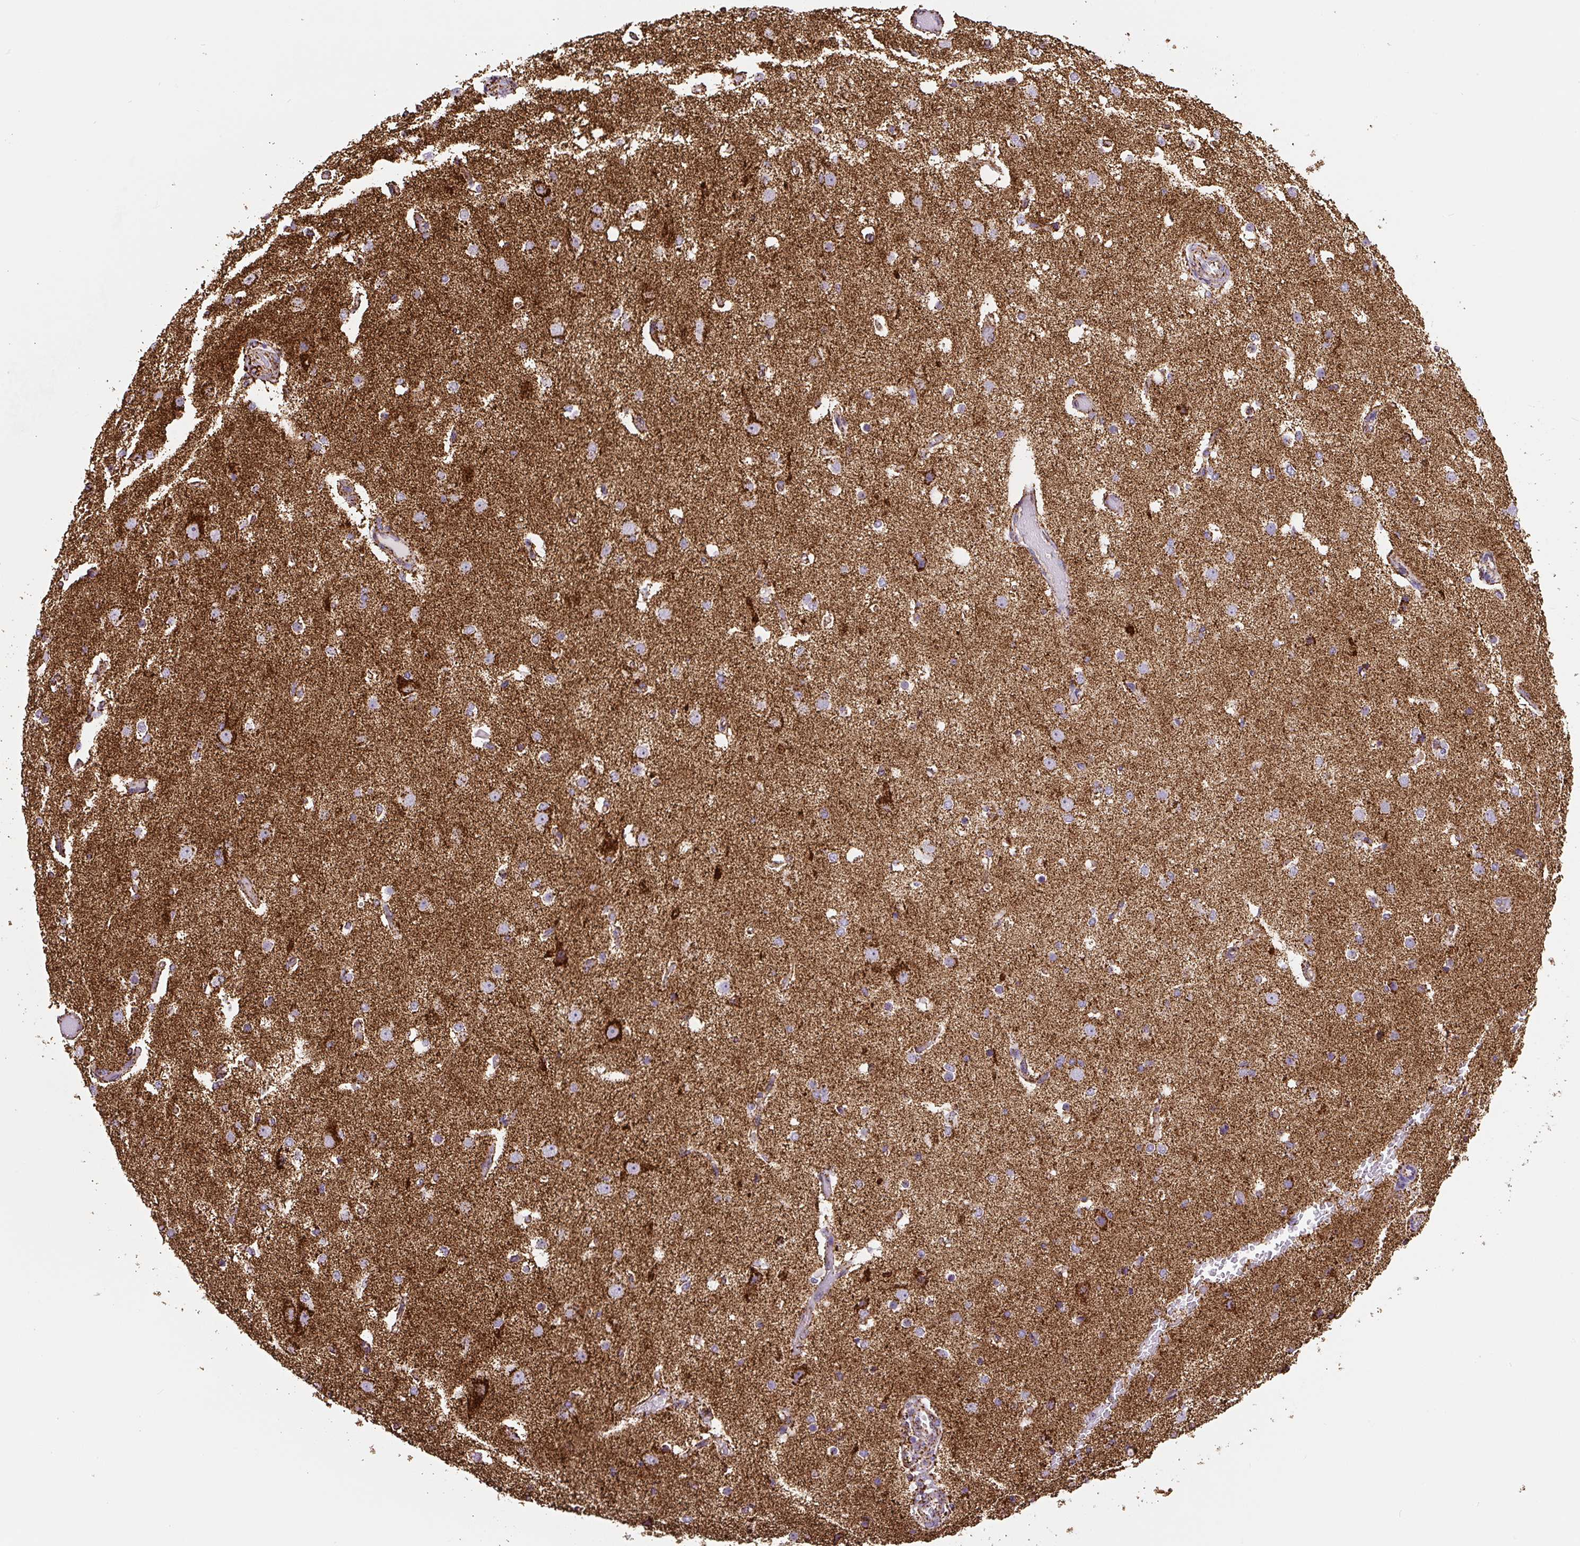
{"staining": {"intensity": "moderate", "quantity": ">75%", "location": "cytoplasmic/membranous"}, "tissue": "cerebral cortex", "cell_type": "Endothelial cells", "image_type": "normal", "snomed": [{"axis": "morphology", "description": "Normal tissue, NOS"}, {"axis": "morphology", "description": "Inflammation, NOS"}, {"axis": "topography", "description": "Cerebral cortex"}], "caption": "Protein staining of normal cerebral cortex demonstrates moderate cytoplasmic/membranous positivity in approximately >75% of endothelial cells.", "gene": "ATP5F1A", "patient": {"sex": "male", "age": 6}}